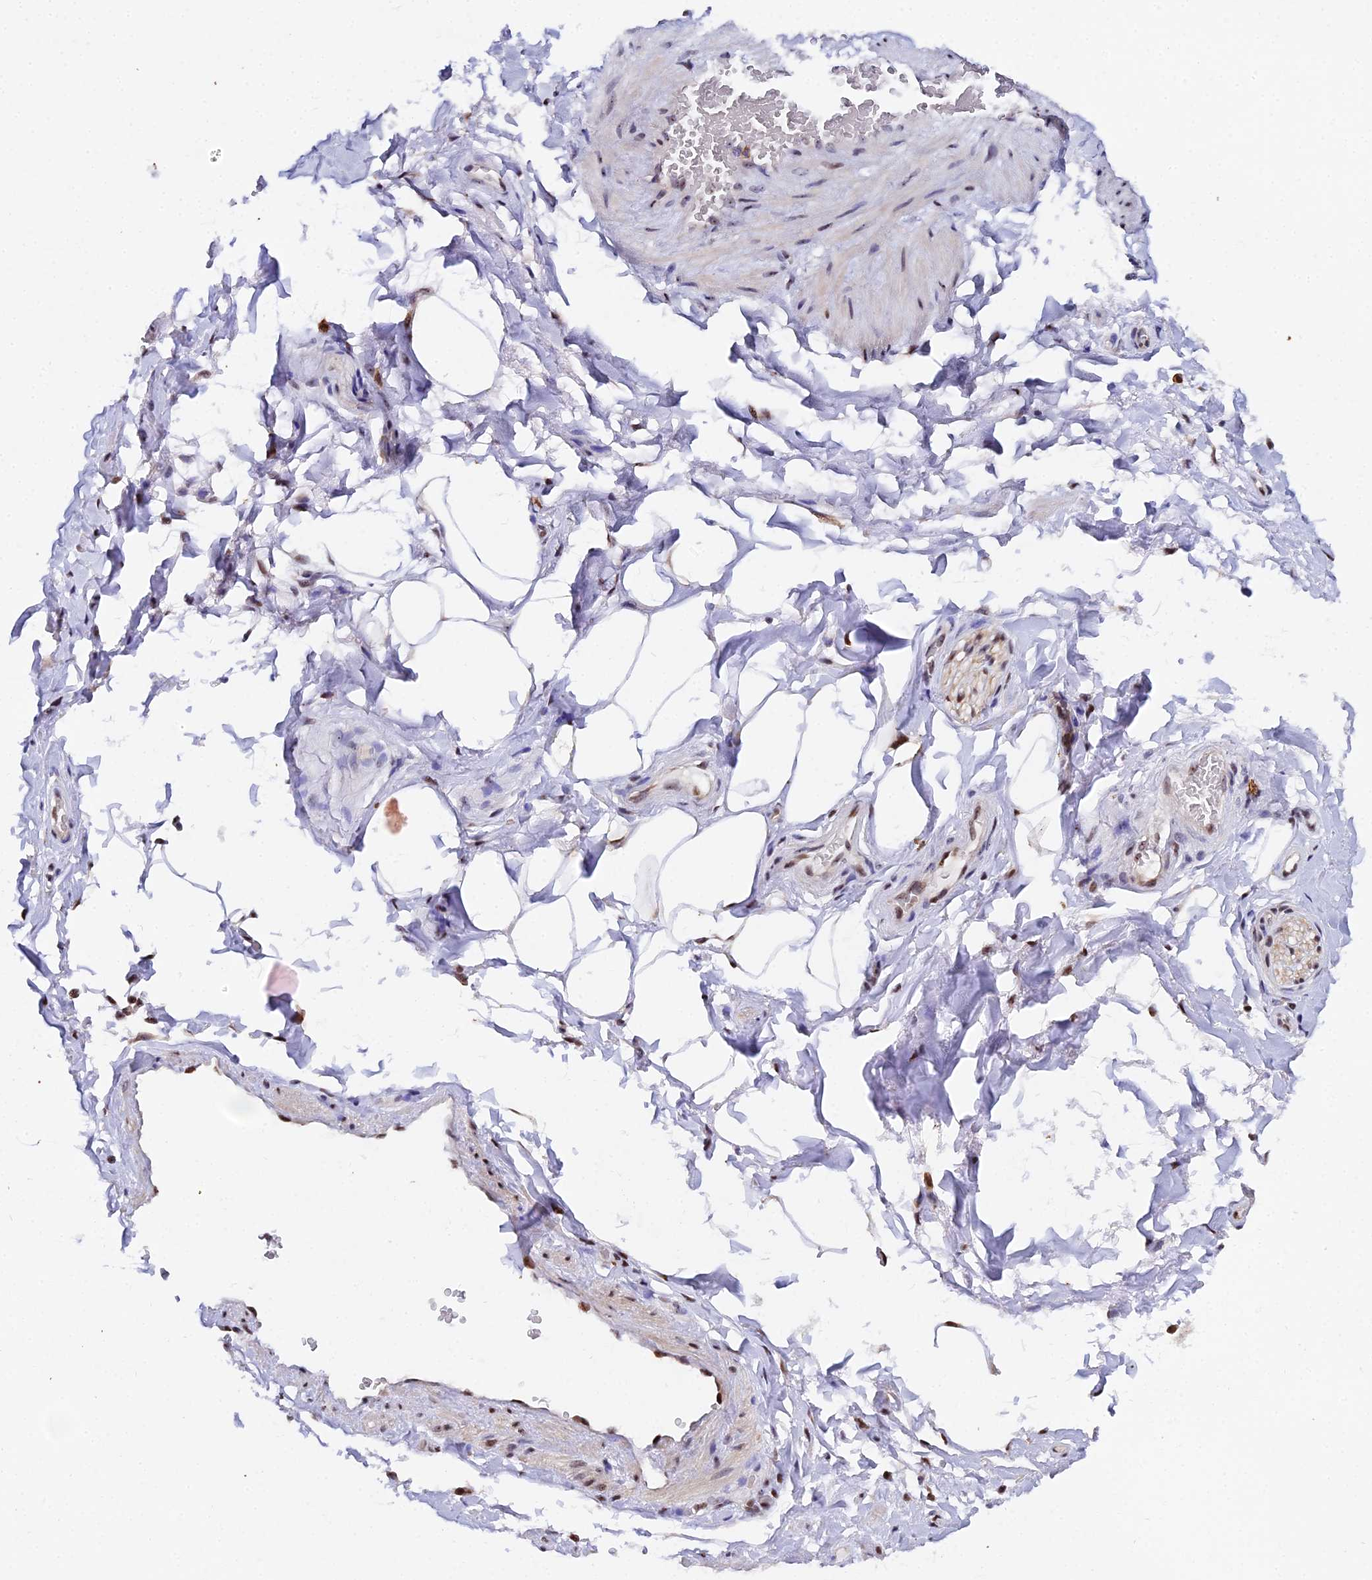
{"staining": {"intensity": "moderate", "quantity": ">75%", "location": "nuclear"}, "tissue": "adipose tissue", "cell_type": "Adipocytes", "image_type": "normal", "snomed": [{"axis": "morphology", "description": "Normal tissue, NOS"}, {"axis": "topography", "description": "Soft tissue"}, {"axis": "topography", "description": "Vascular tissue"}], "caption": "Protein staining of unremarkable adipose tissue shows moderate nuclear positivity in approximately >75% of adipocytes.", "gene": "TIFA", "patient": {"sex": "male", "age": 54}}